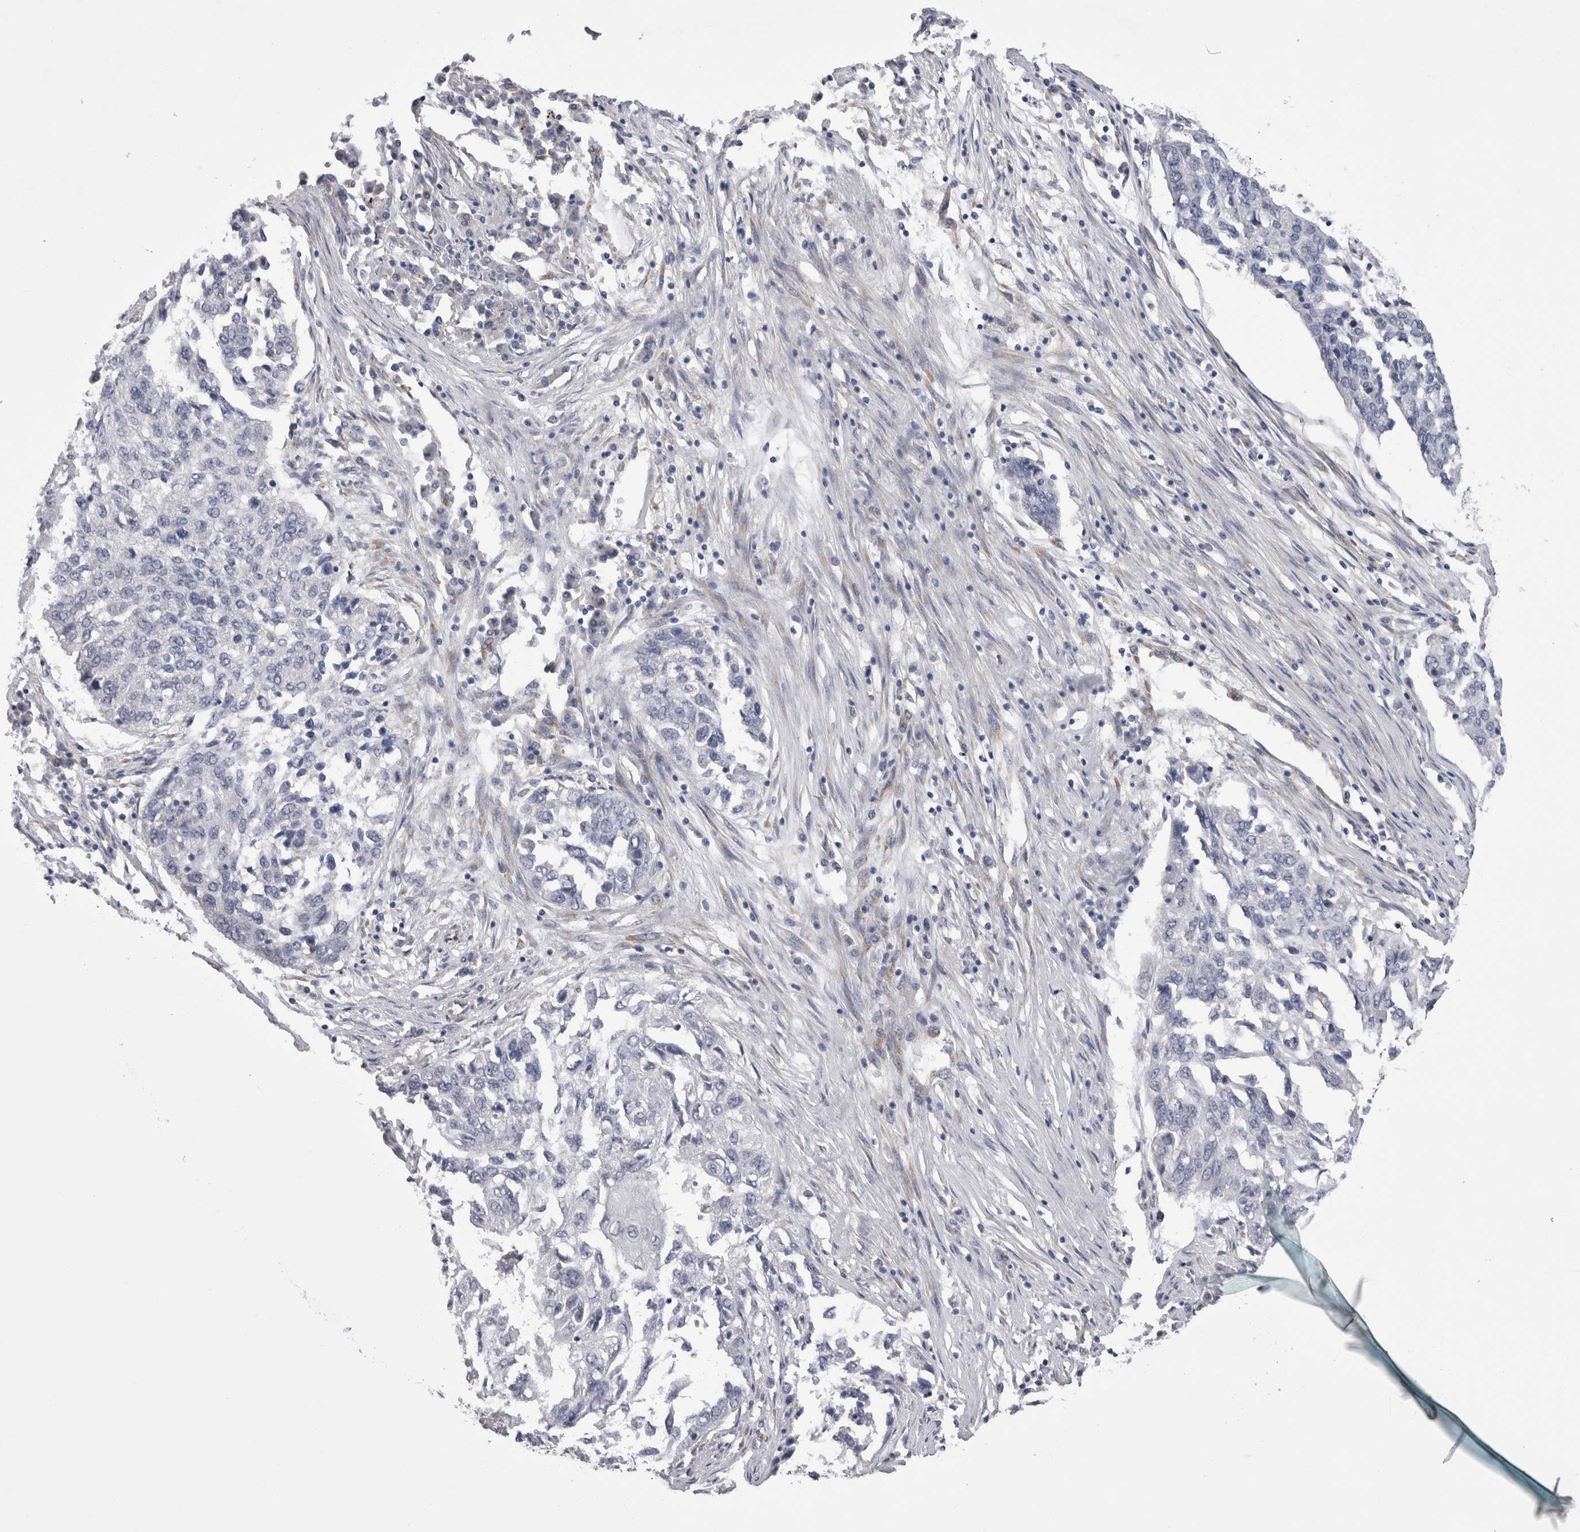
{"staining": {"intensity": "negative", "quantity": "none", "location": "none"}, "tissue": "lung cancer", "cell_type": "Tumor cells", "image_type": "cancer", "snomed": [{"axis": "morphology", "description": "Squamous cell carcinoma, NOS"}, {"axis": "topography", "description": "Lung"}], "caption": "Lung cancer (squamous cell carcinoma) was stained to show a protein in brown. There is no significant staining in tumor cells. The staining was performed using DAB (3,3'-diaminobenzidine) to visualize the protein expression in brown, while the nuclei were stained in blue with hematoxylin (Magnification: 20x).", "gene": "ARHGAP29", "patient": {"sex": "female", "age": 63}}